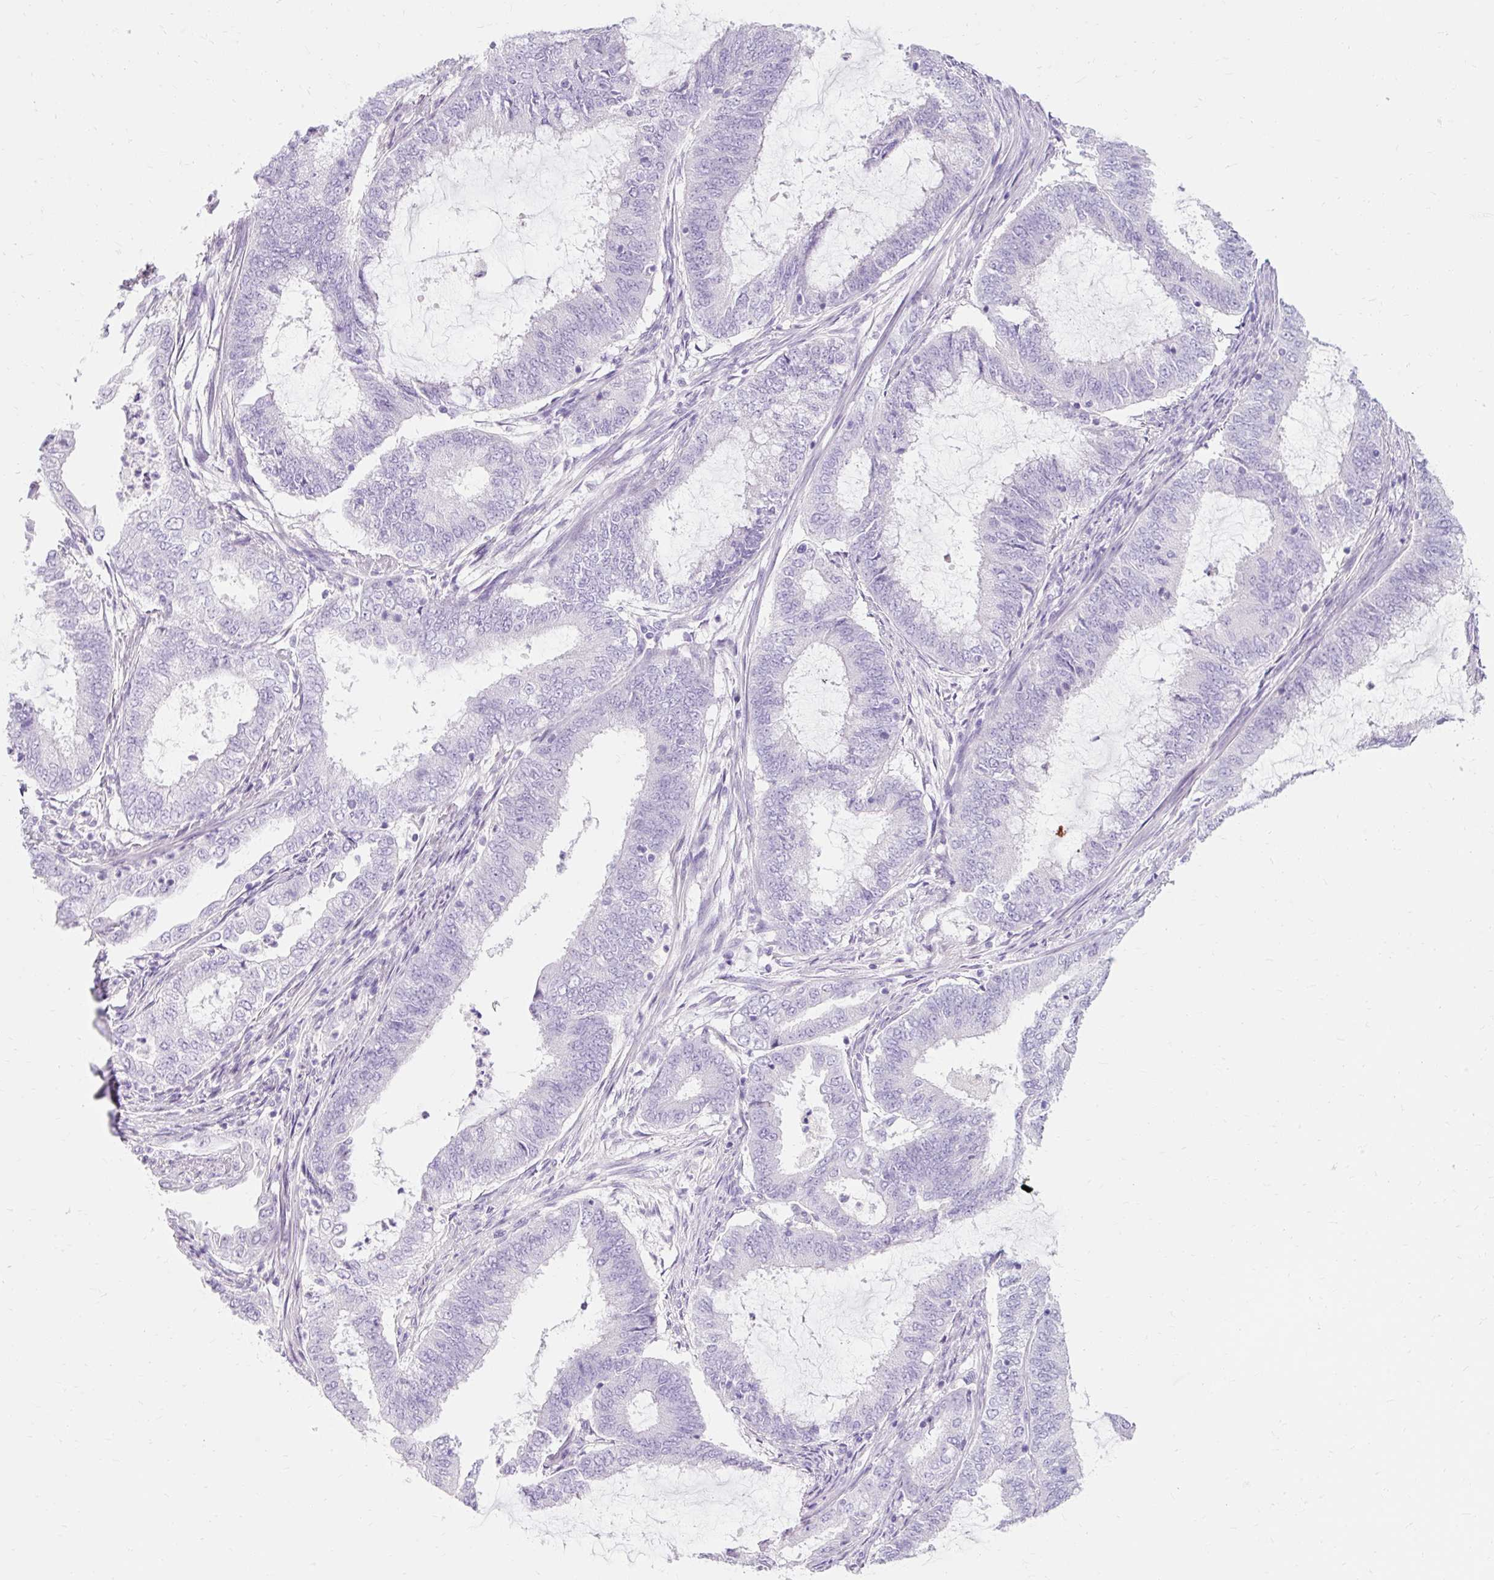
{"staining": {"intensity": "negative", "quantity": "none", "location": "none"}, "tissue": "endometrial cancer", "cell_type": "Tumor cells", "image_type": "cancer", "snomed": [{"axis": "morphology", "description": "Adenocarcinoma, NOS"}, {"axis": "topography", "description": "Endometrium"}], "caption": "A micrograph of endometrial cancer (adenocarcinoma) stained for a protein displays no brown staining in tumor cells. Nuclei are stained in blue.", "gene": "TMEM213", "patient": {"sex": "female", "age": 51}}